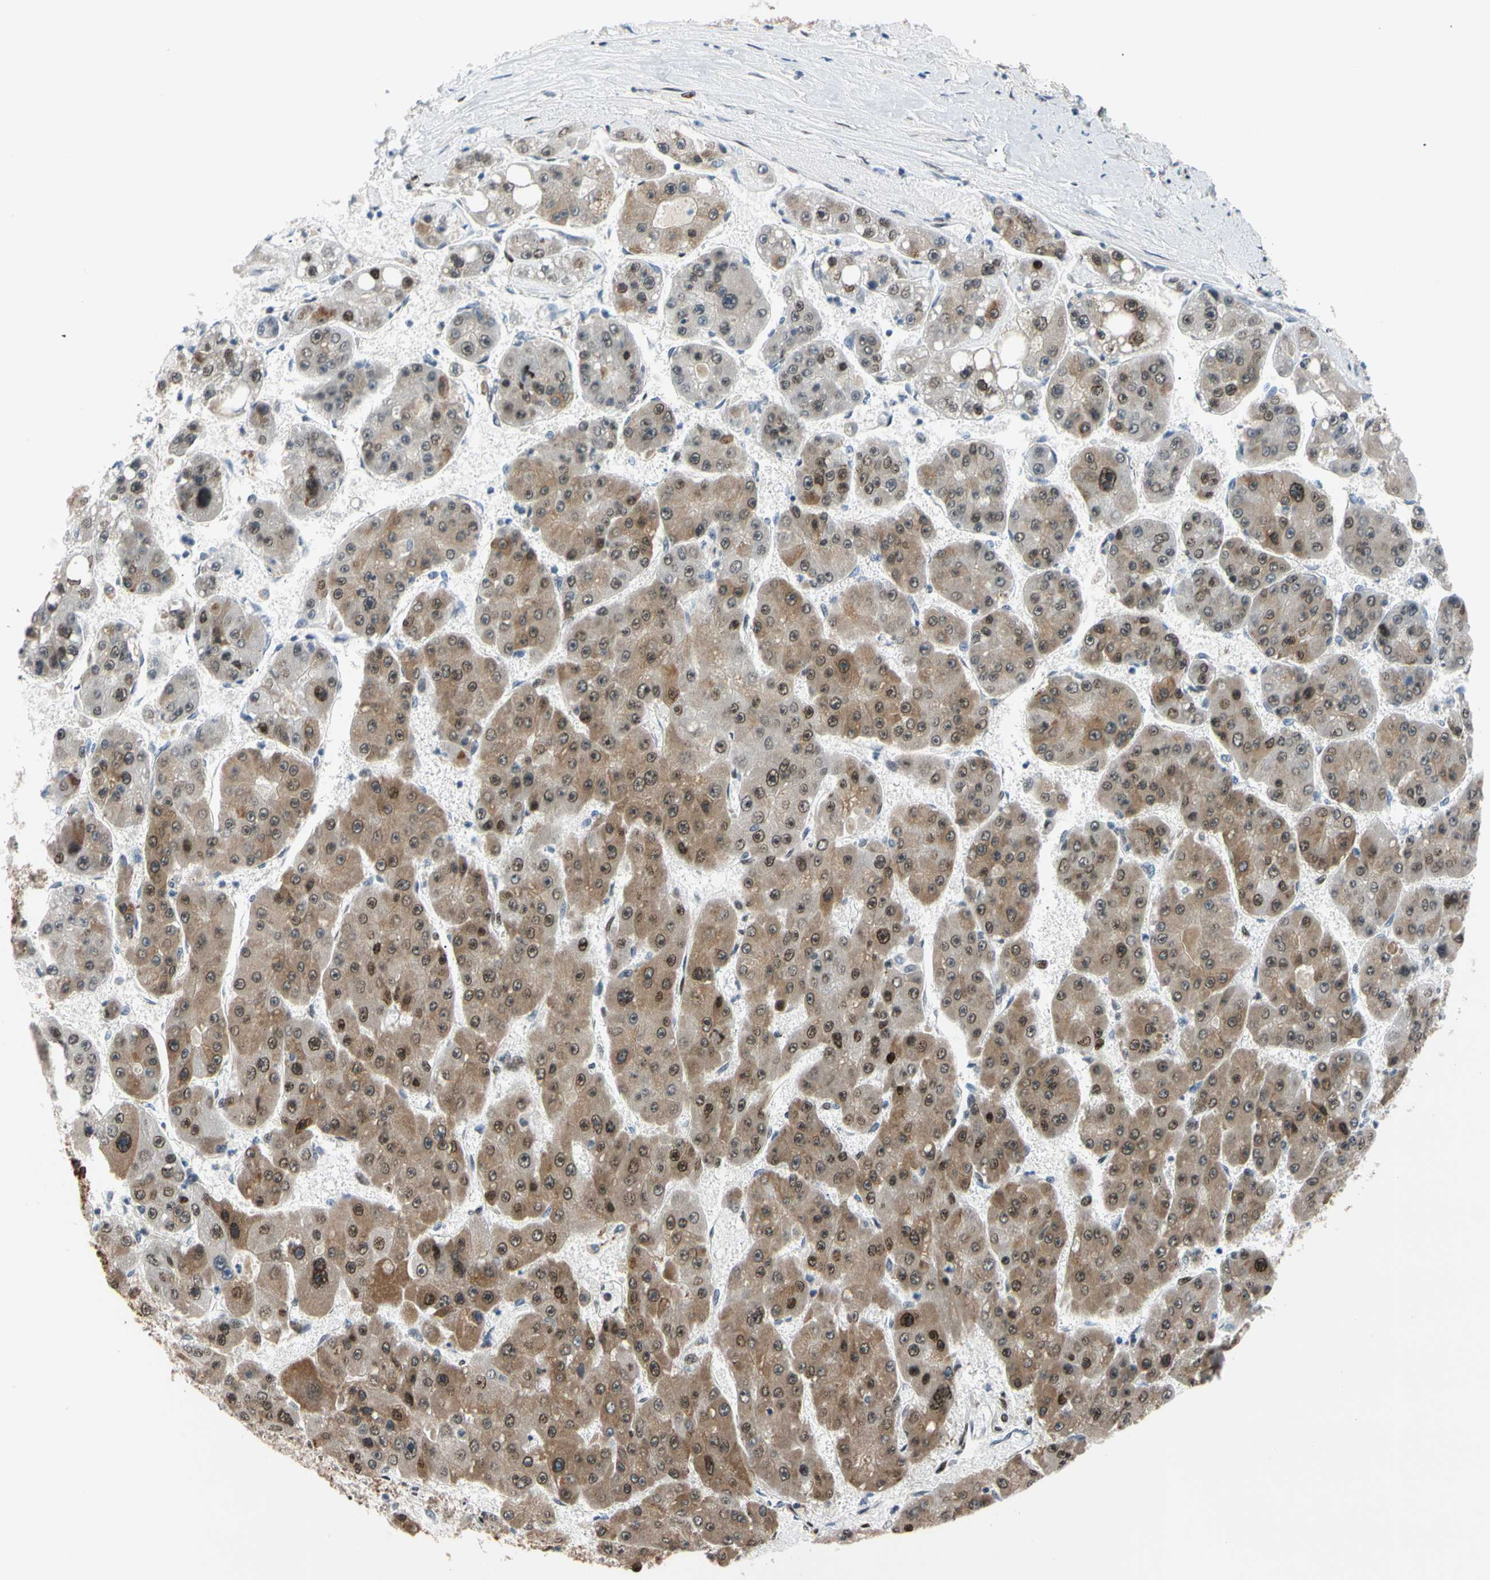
{"staining": {"intensity": "moderate", "quantity": ">75%", "location": "cytoplasmic/membranous,nuclear"}, "tissue": "liver cancer", "cell_type": "Tumor cells", "image_type": "cancer", "snomed": [{"axis": "morphology", "description": "Carcinoma, Hepatocellular, NOS"}, {"axis": "topography", "description": "Liver"}], "caption": "DAB (3,3'-diaminobenzidine) immunohistochemical staining of human hepatocellular carcinoma (liver) exhibits moderate cytoplasmic/membranous and nuclear protein expression in about >75% of tumor cells.", "gene": "E2F1", "patient": {"sex": "female", "age": 61}}